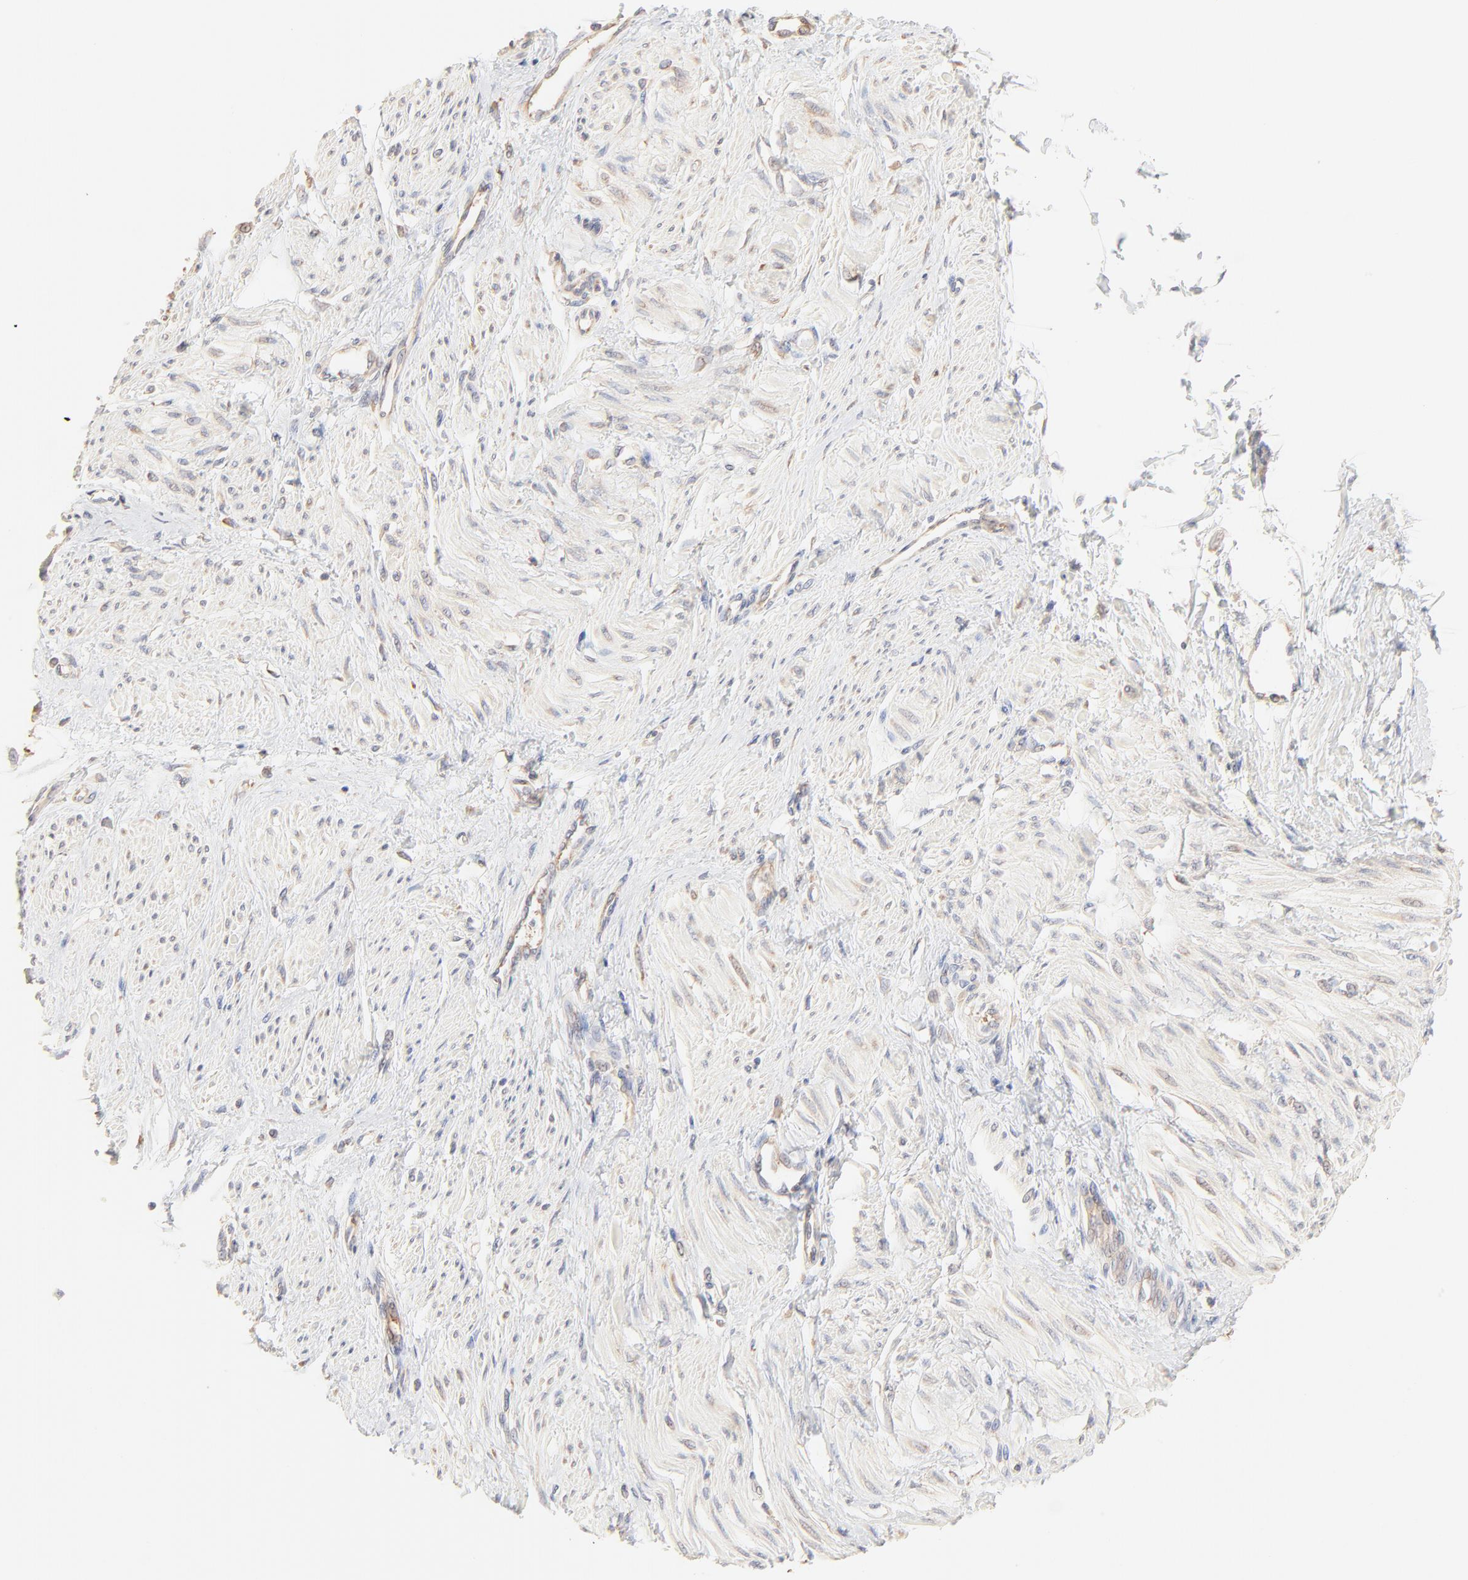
{"staining": {"intensity": "weak", "quantity": "25%-75%", "location": "cytoplasmic/membranous"}, "tissue": "smooth muscle", "cell_type": "Smooth muscle cells", "image_type": "normal", "snomed": [{"axis": "morphology", "description": "Normal tissue, NOS"}, {"axis": "topography", "description": "Smooth muscle"}, {"axis": "topography", "description": "Uterus"}], "caption": "Normal smooth muscle shows weak cytoplasmic/membranous staining in approximately 25%-75% of smooth muscle cells.", "gene": "RPS20", "patient": {"sex": "female", "age": 39}}